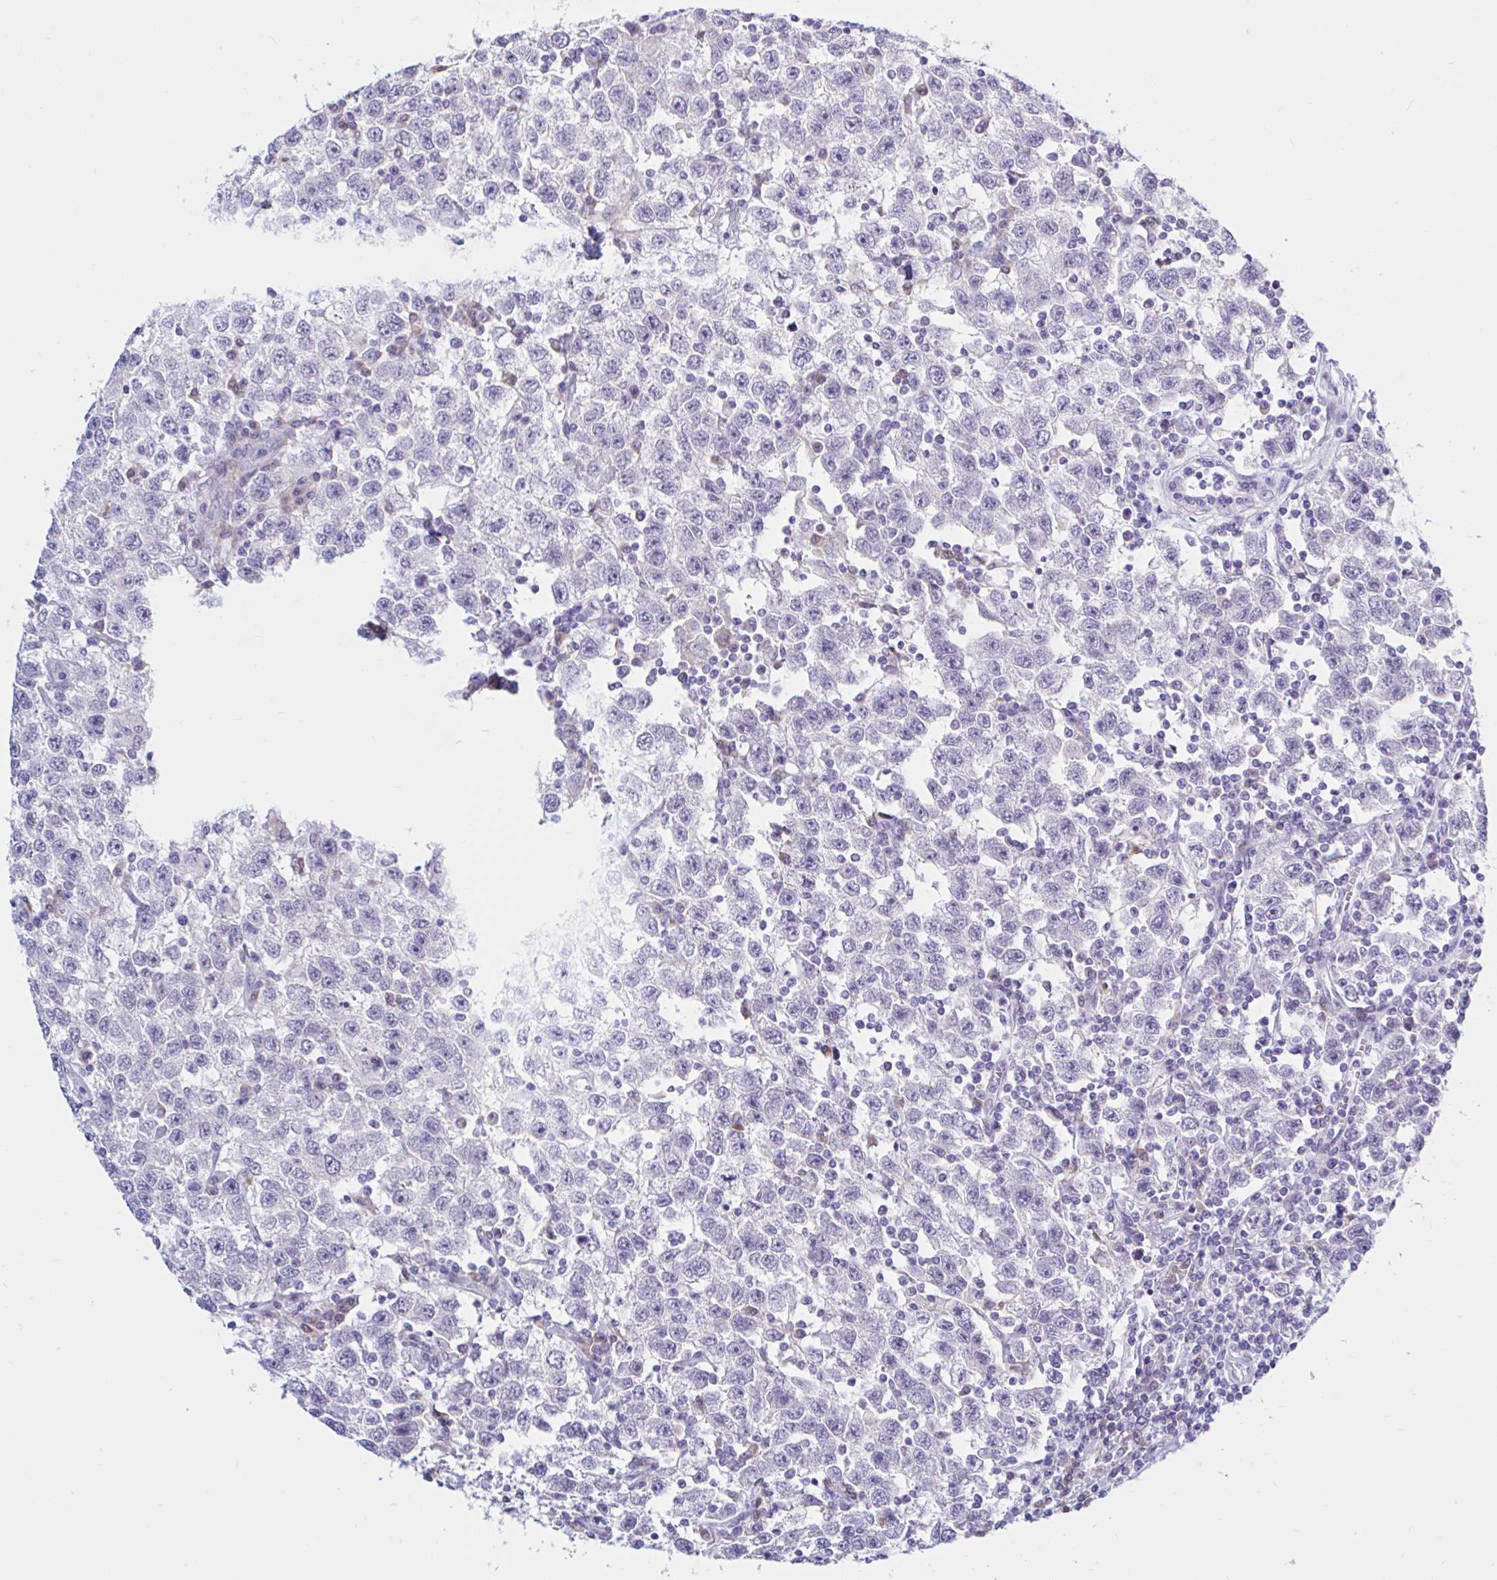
{"staining": {"intensity": "negative", "quantity": "none", "location": "none"}, "tissue": "testis cancer", "cell_type": "Tumor cells", "image_type": "cancer", "snomed": [{"axis": "morphology", "description": "Seminoma, NOS"}, {"axis": "topography", "description": "Testis"}], "caption": "Immunohistochemistry (IHC) photomicrograph of neoplastic tissue: human testis seminoma stained with DAB (3,3'-diaminobenzidine) demonstrates no significant protein staining in tumor cells.", "gene": "NBPF3", "patient": {"sex": "male", "age": 41}}